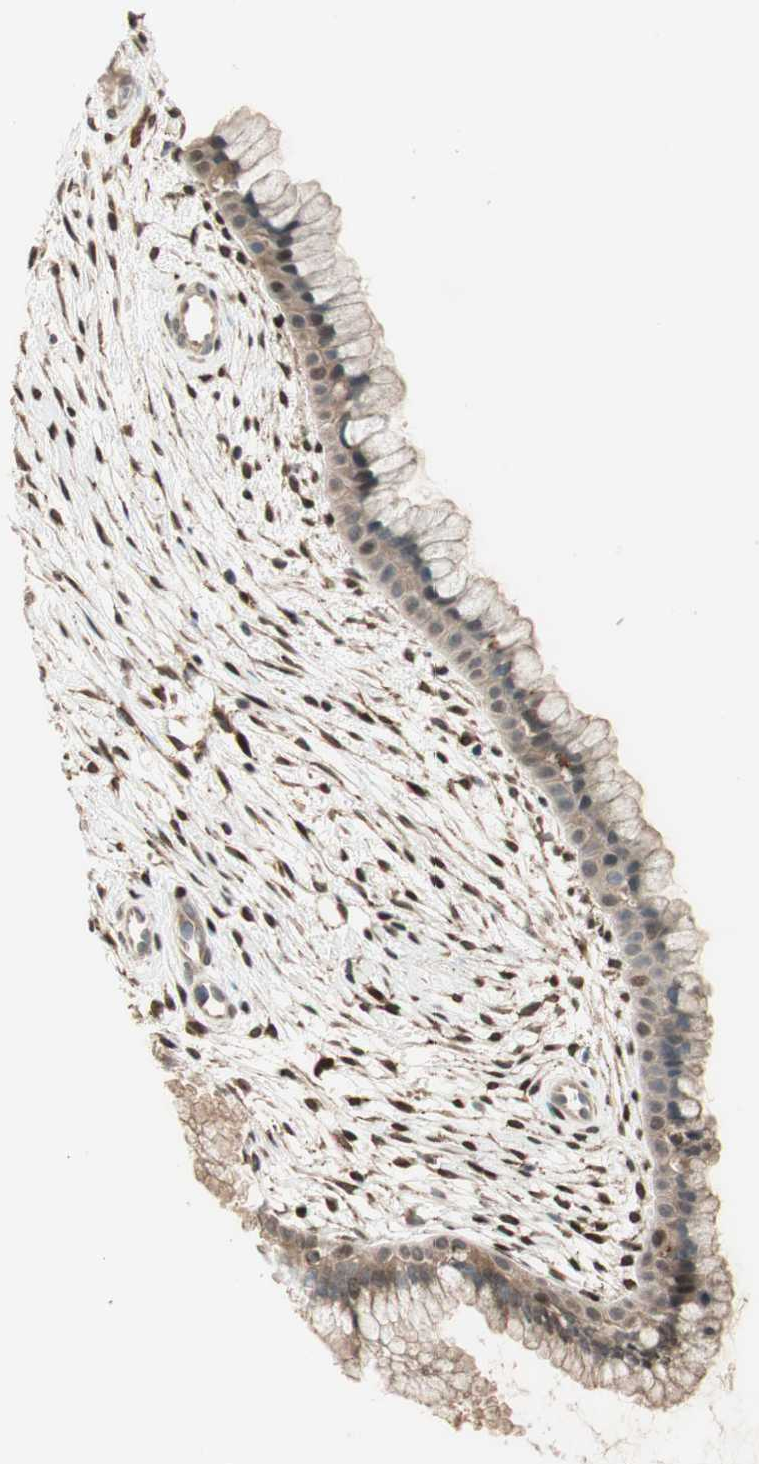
{"staining": {"intensity": "moderate", "quantity": ">75%", "location": "cytoplasmic/membranous,nuclear"}, "tissue": "cervix", "cell_type": "Glandular cells", "image_type": "normal", "snomed": [{"axis": "morphology", "description": "Normal tissue, NOS"}, {"axis": "topography", "description": "Cervix"}], "caption": "DAB (3,3'-diaminobenzidine) immunohistochemical staining of normal cervix exhibits moderate cytoplasmic/membranous,nuclear protein expression in approximately >75% of glandular cells. (Stains: DAB in brown, nuclei in blue, Microscopy: brightfield microscopy at high magnification).", "gene": "BIN1", "patient": {"sex": "female", "age": 39}}